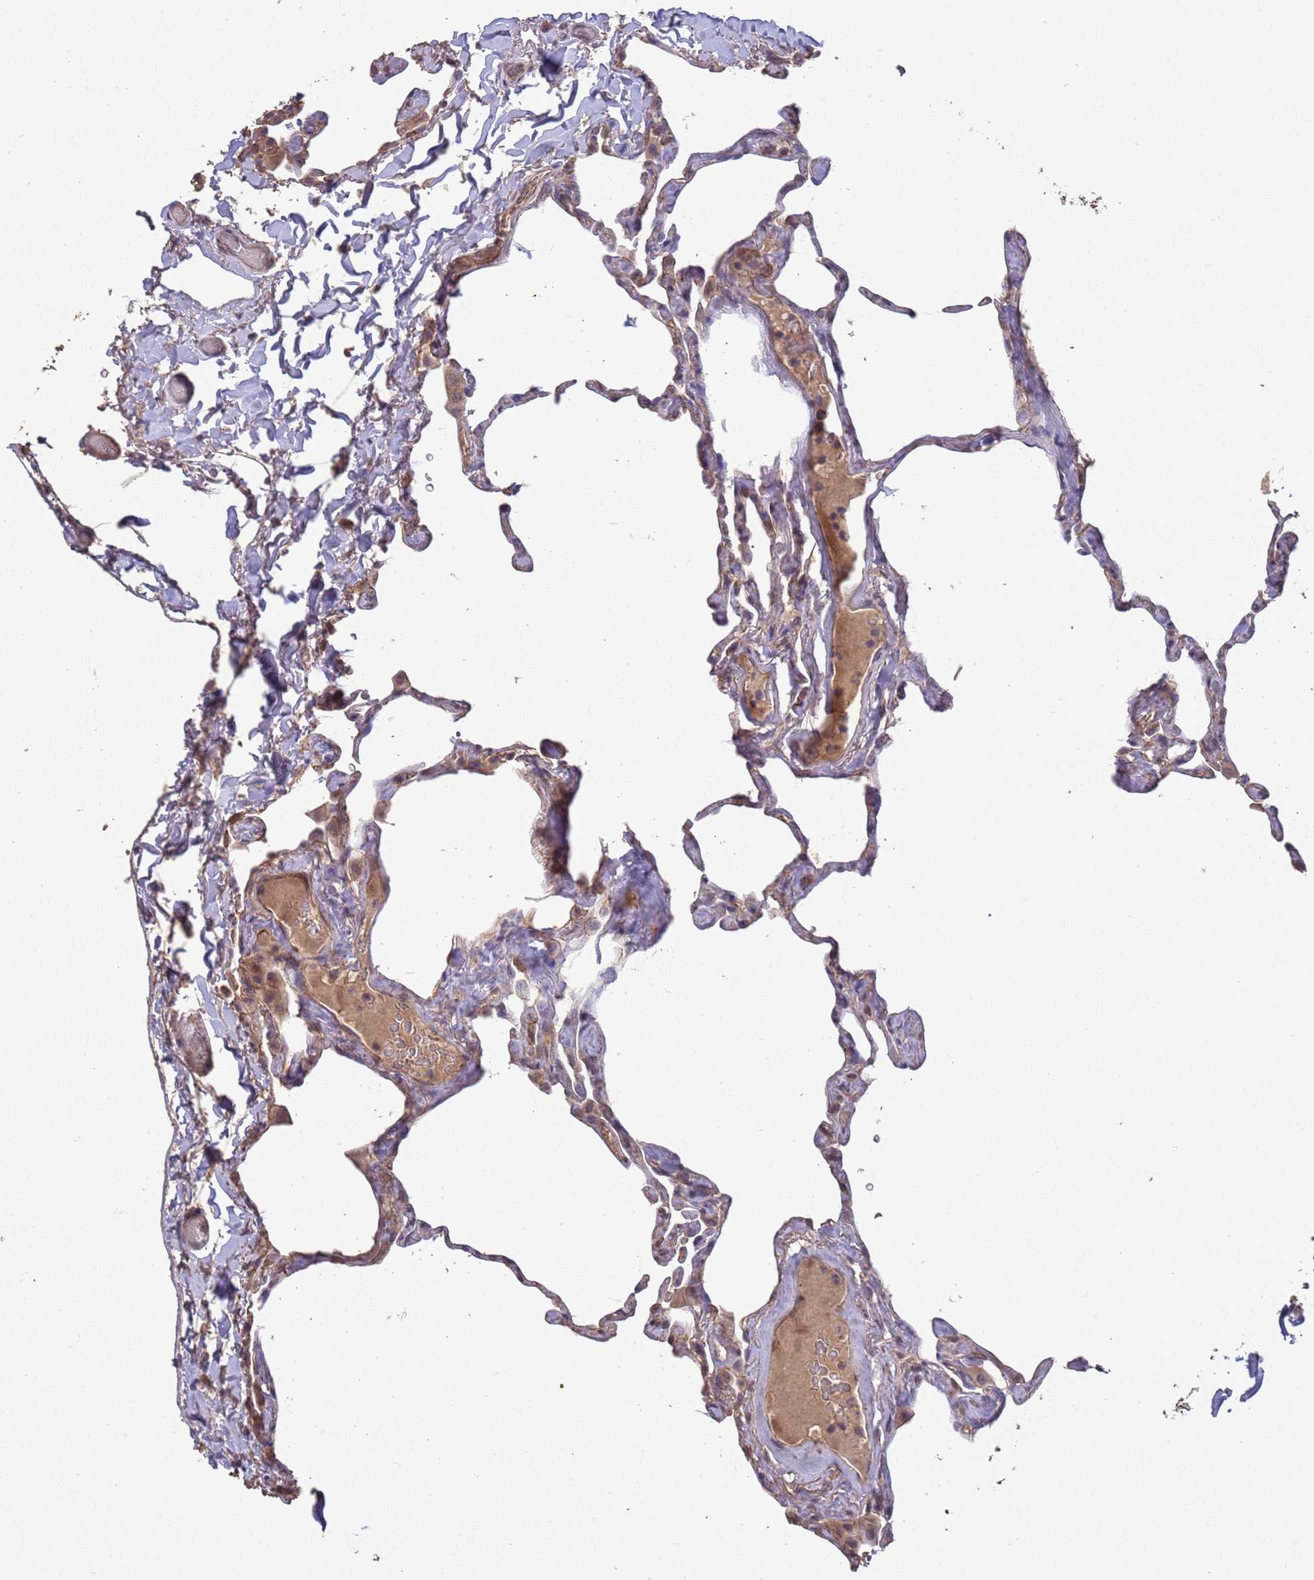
{"staining": {"intensity": "weak", "quantity": "25%-75%", "location": "cytoplasmic/membranous"}, "tissue": "lung", "cell_type": "Alveolar cells", "image_type": "normal", "snomed": [{"axis": "morphology", "description": "Normal tissue, NOS"}, {"axis": "topography", "description": "Lung"}], "caption": "IHC of normal lung reveals low levels of weak cytoplasmic/membranous positivity in approximately 25%-75% of alveolar cells. (Stains: DAB in brown, nuclei in blue, Microscopy: brightfield microscopy at high magnification).", "gene": "SLC9B2", "patient": {"sex": "male", "age": 65}}